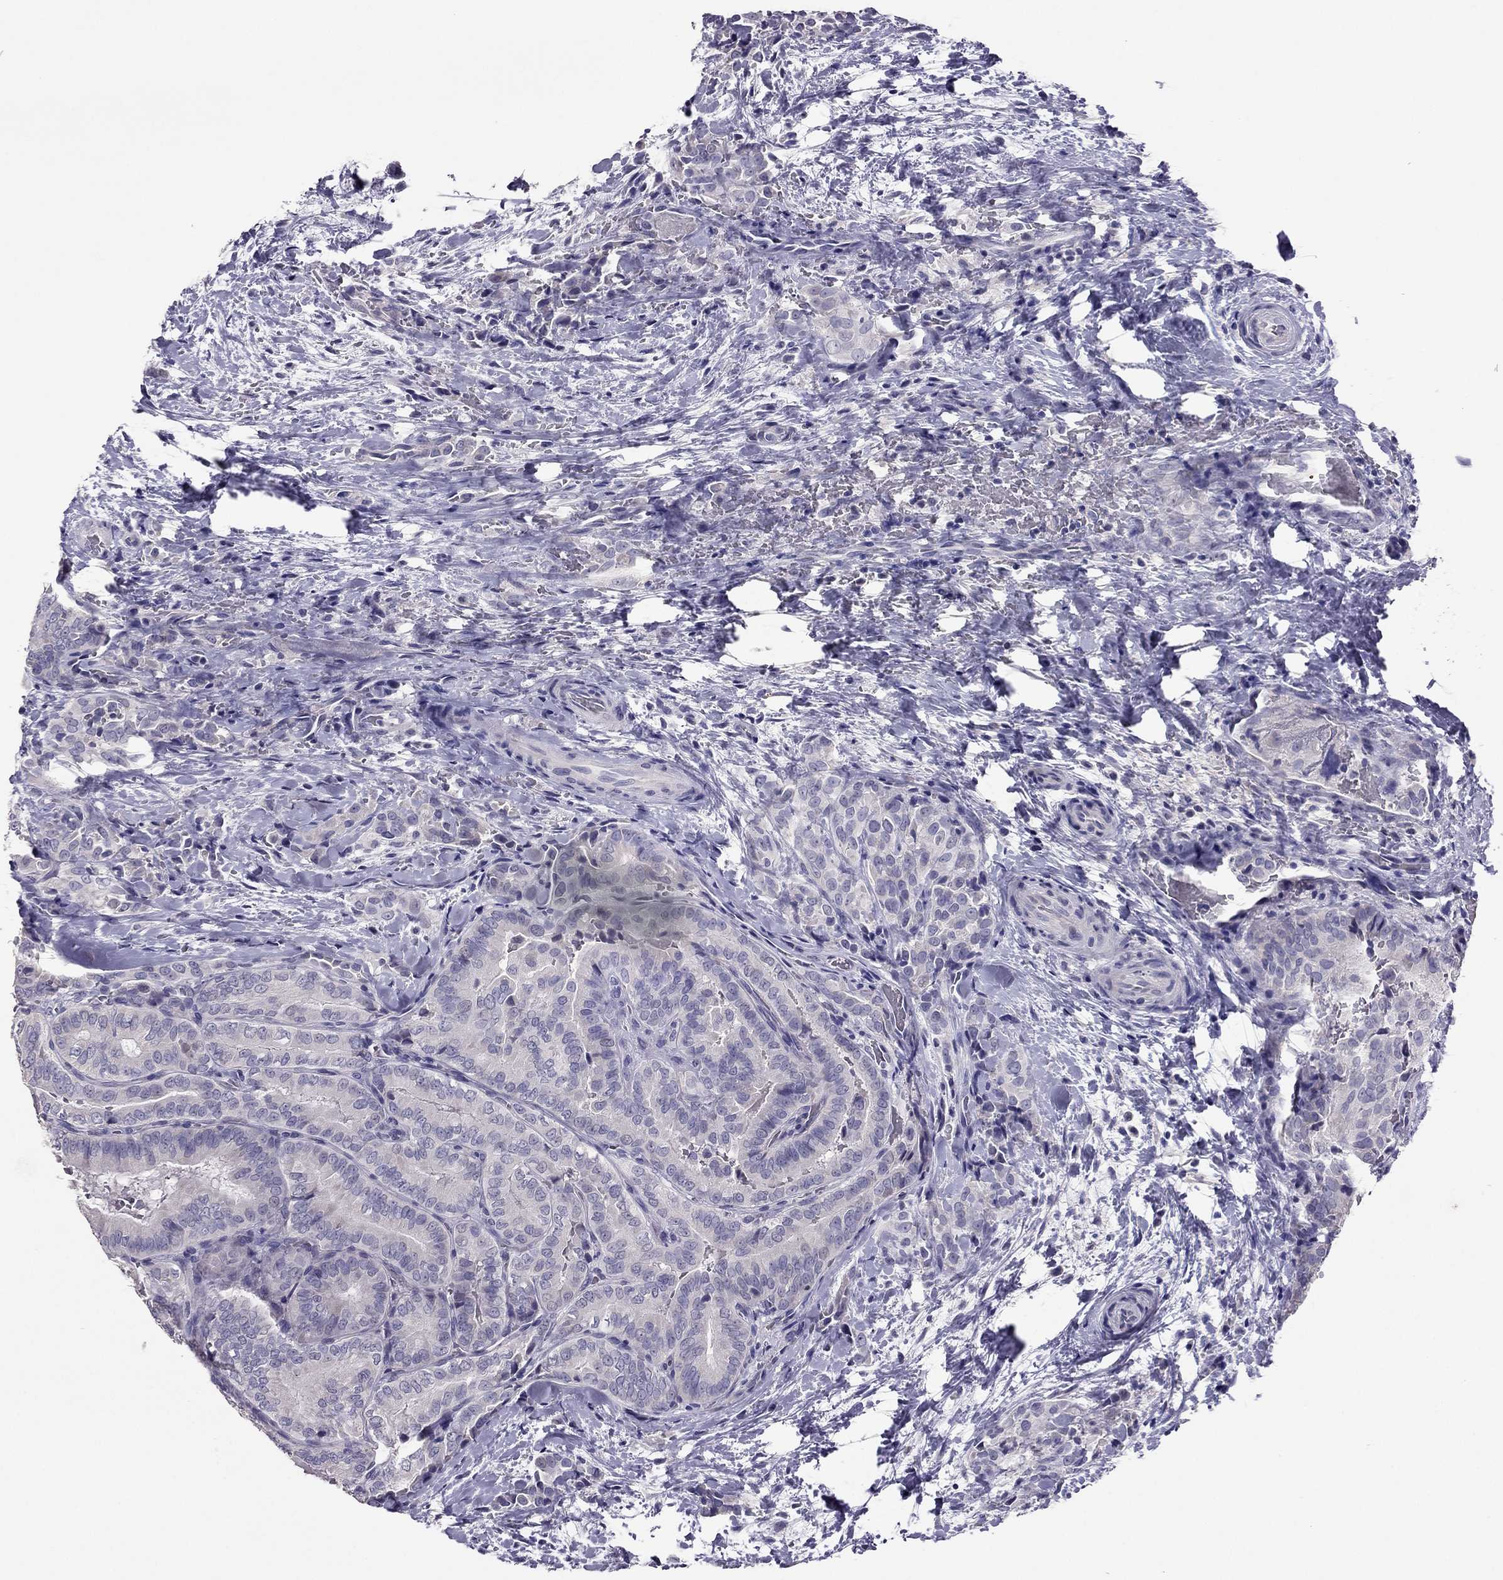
{"staining": {"intensity": "negative", "quantity": "none", "location": "none"}, "tissue": "thyroid cancer", "cell_type": "Tumor cells", "image_type": "cancer", "snomed": [{"axis": "morphology", "description": "Papillary adenocarcinoma, NOS"}, {"axis": "topography", "description": "Thyroid gland"}], "caption": "Thyroid cancer stained for a protein using IHC reveals no expression tumor cells.", "gene": "RHO", "patient": {"sex": "male", "age": 61}}